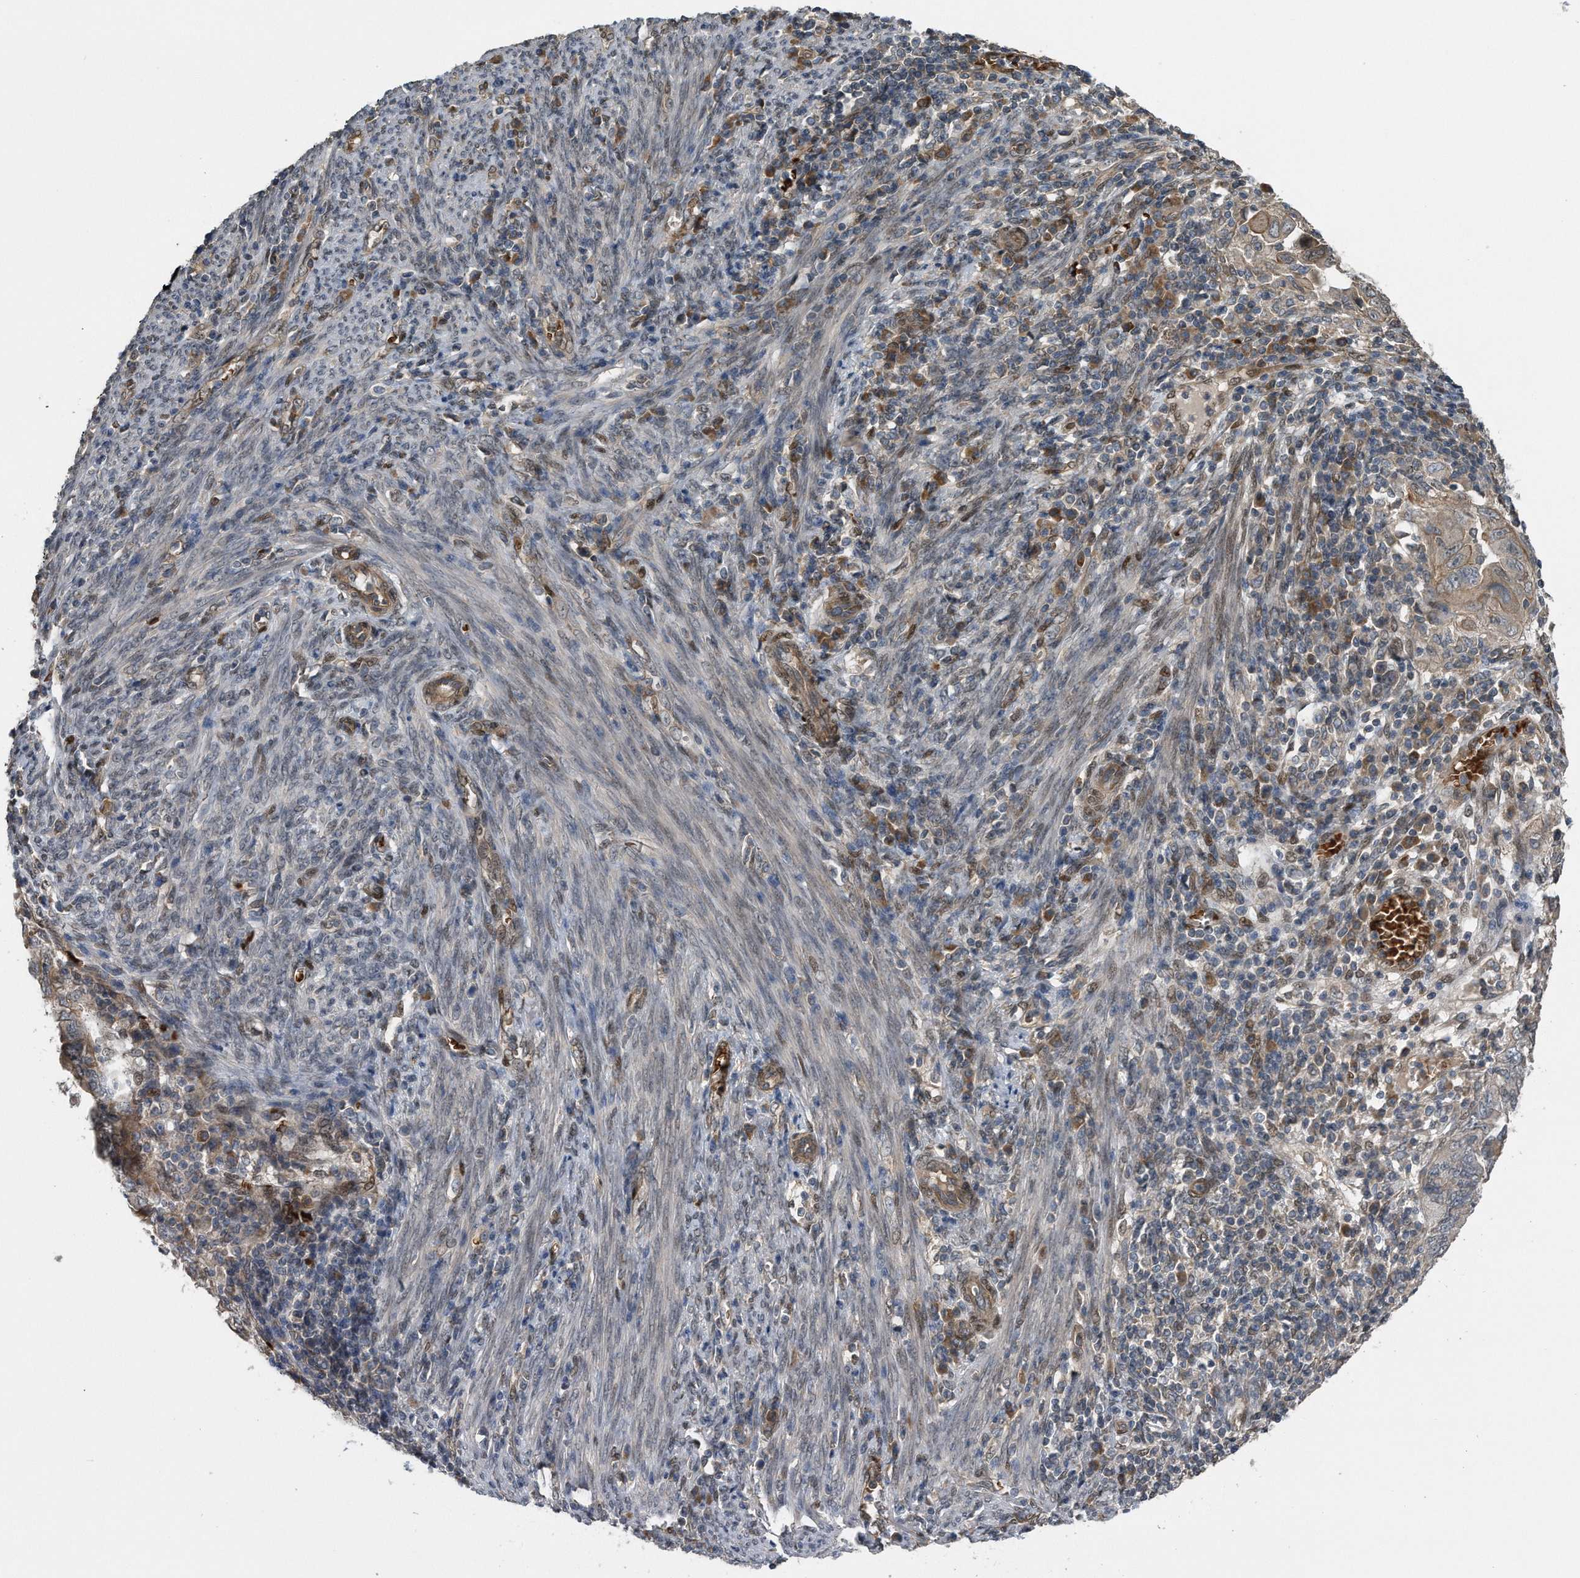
{"staining": {"intensity": "weak", "quantity": "25%-75%", "location": "cytoplasmic/membranous"}, "tissue": "endometrial cancer", "cell_type": "Tumor cells", "image_type": "cancer", "snomed": [{"axis": "morphology", "description": "Adenocarcinoma, NOS"}, {"axis": "topography", "description": "Uterus"}], "caption": "Immunohistochemistry (IHC) photomicrograph of neoplastic tissue: endometrial cancer stained using immunohistochemistry exhibits low levels of weak protein expression localized specifically in the cytoplasmic/membranous of tumor cells, appearing as a cytoplasmic/membranous brown color.", "gene": "ZNF79", "patient": {"sex": "female", "age": 77}}